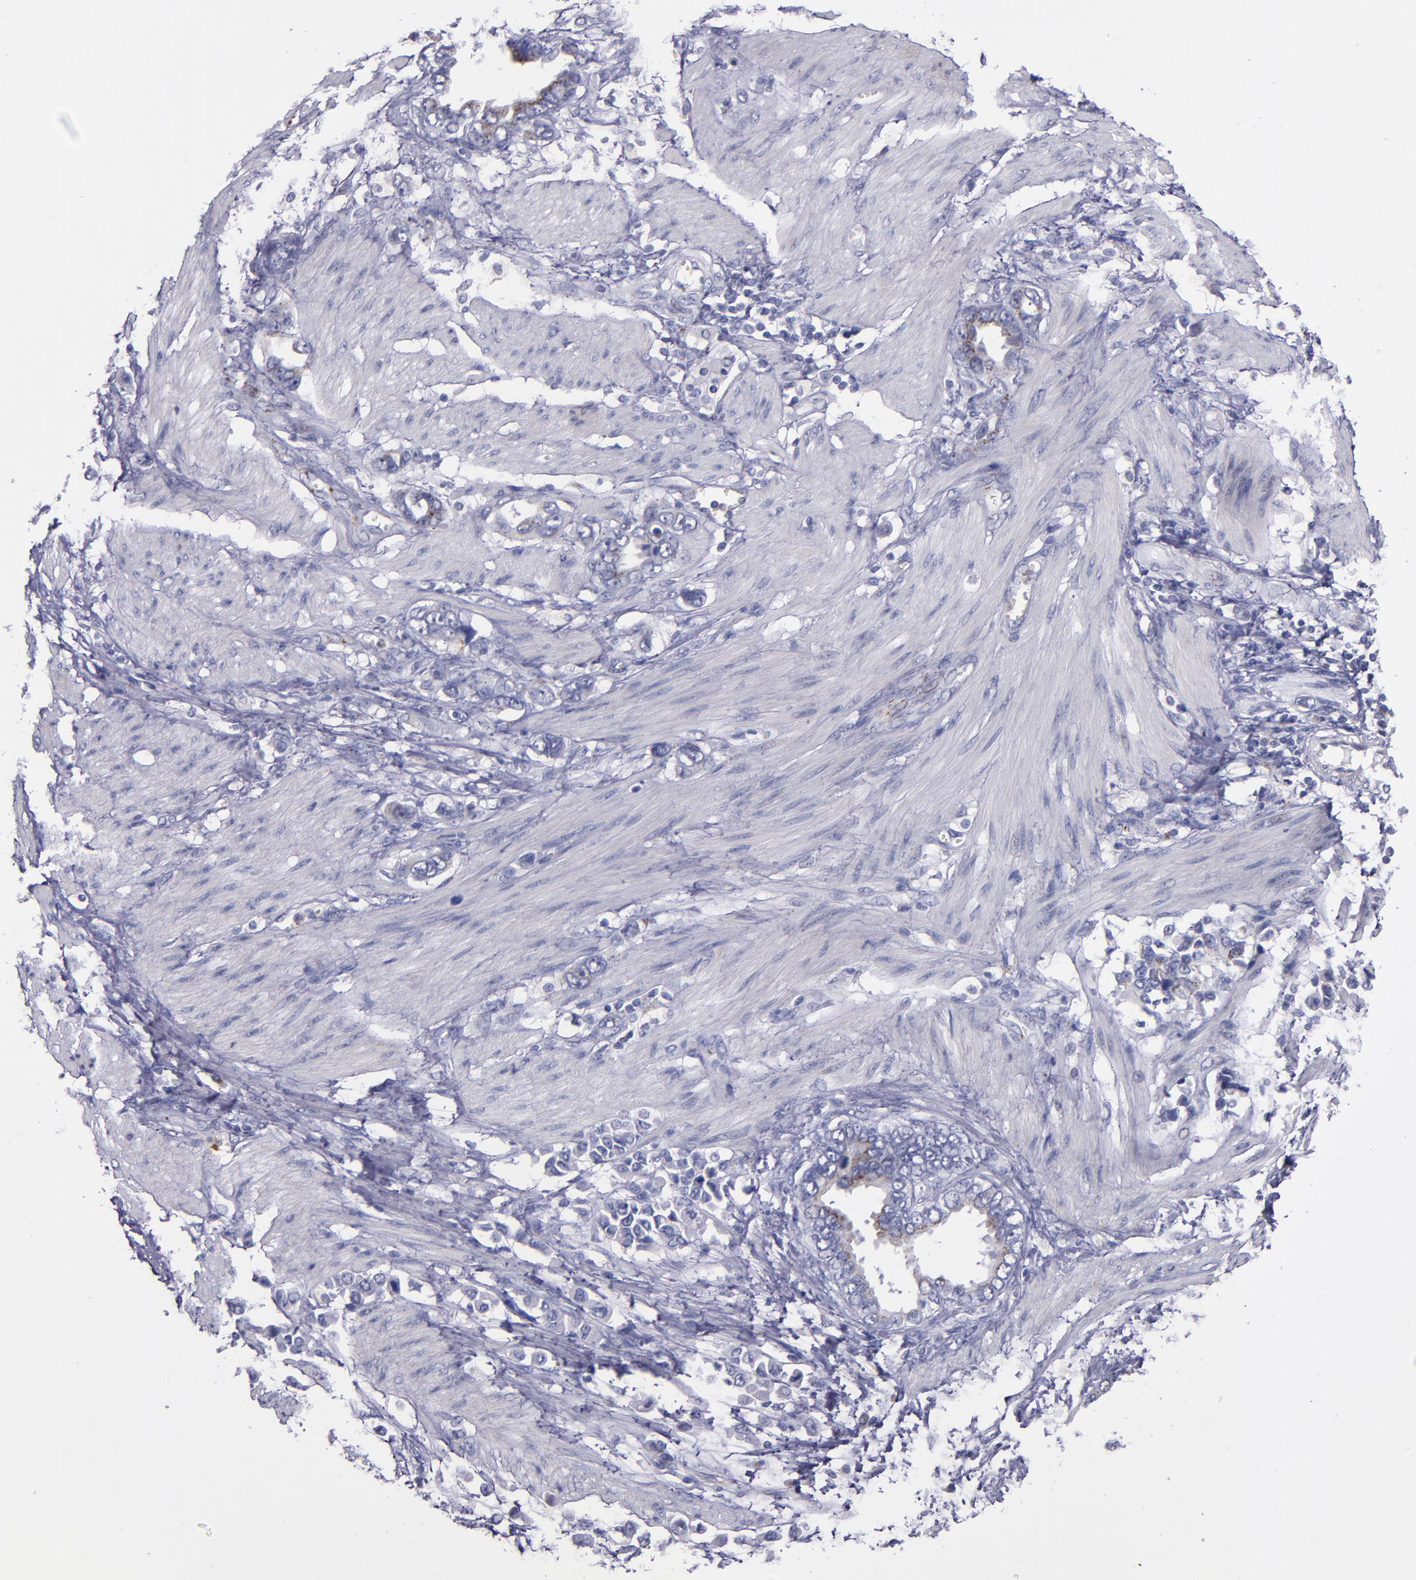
{"staining": {"intensity": "negative", "quantity": "none", "location": "none"}, "tissue": "stomach cancer", "cell_type": "Tumor cells", "image_type": "cancer", "snomed": [{"axis": "morphology", "description": "Adenocarcinoma, NOS"}, {"axis": "topography", "description": "Stomach"}], "caption": "IHC histopathology image of adenocarcinoma (stomach) stained for a protein (brown), which shows no staining in tumor cells. The staining is performed using DAB brown chromogen with nuclei counter-stained in using hematoxylin.", "gene": "RAB41", "patient": {"sex": "male", "age": 78}}